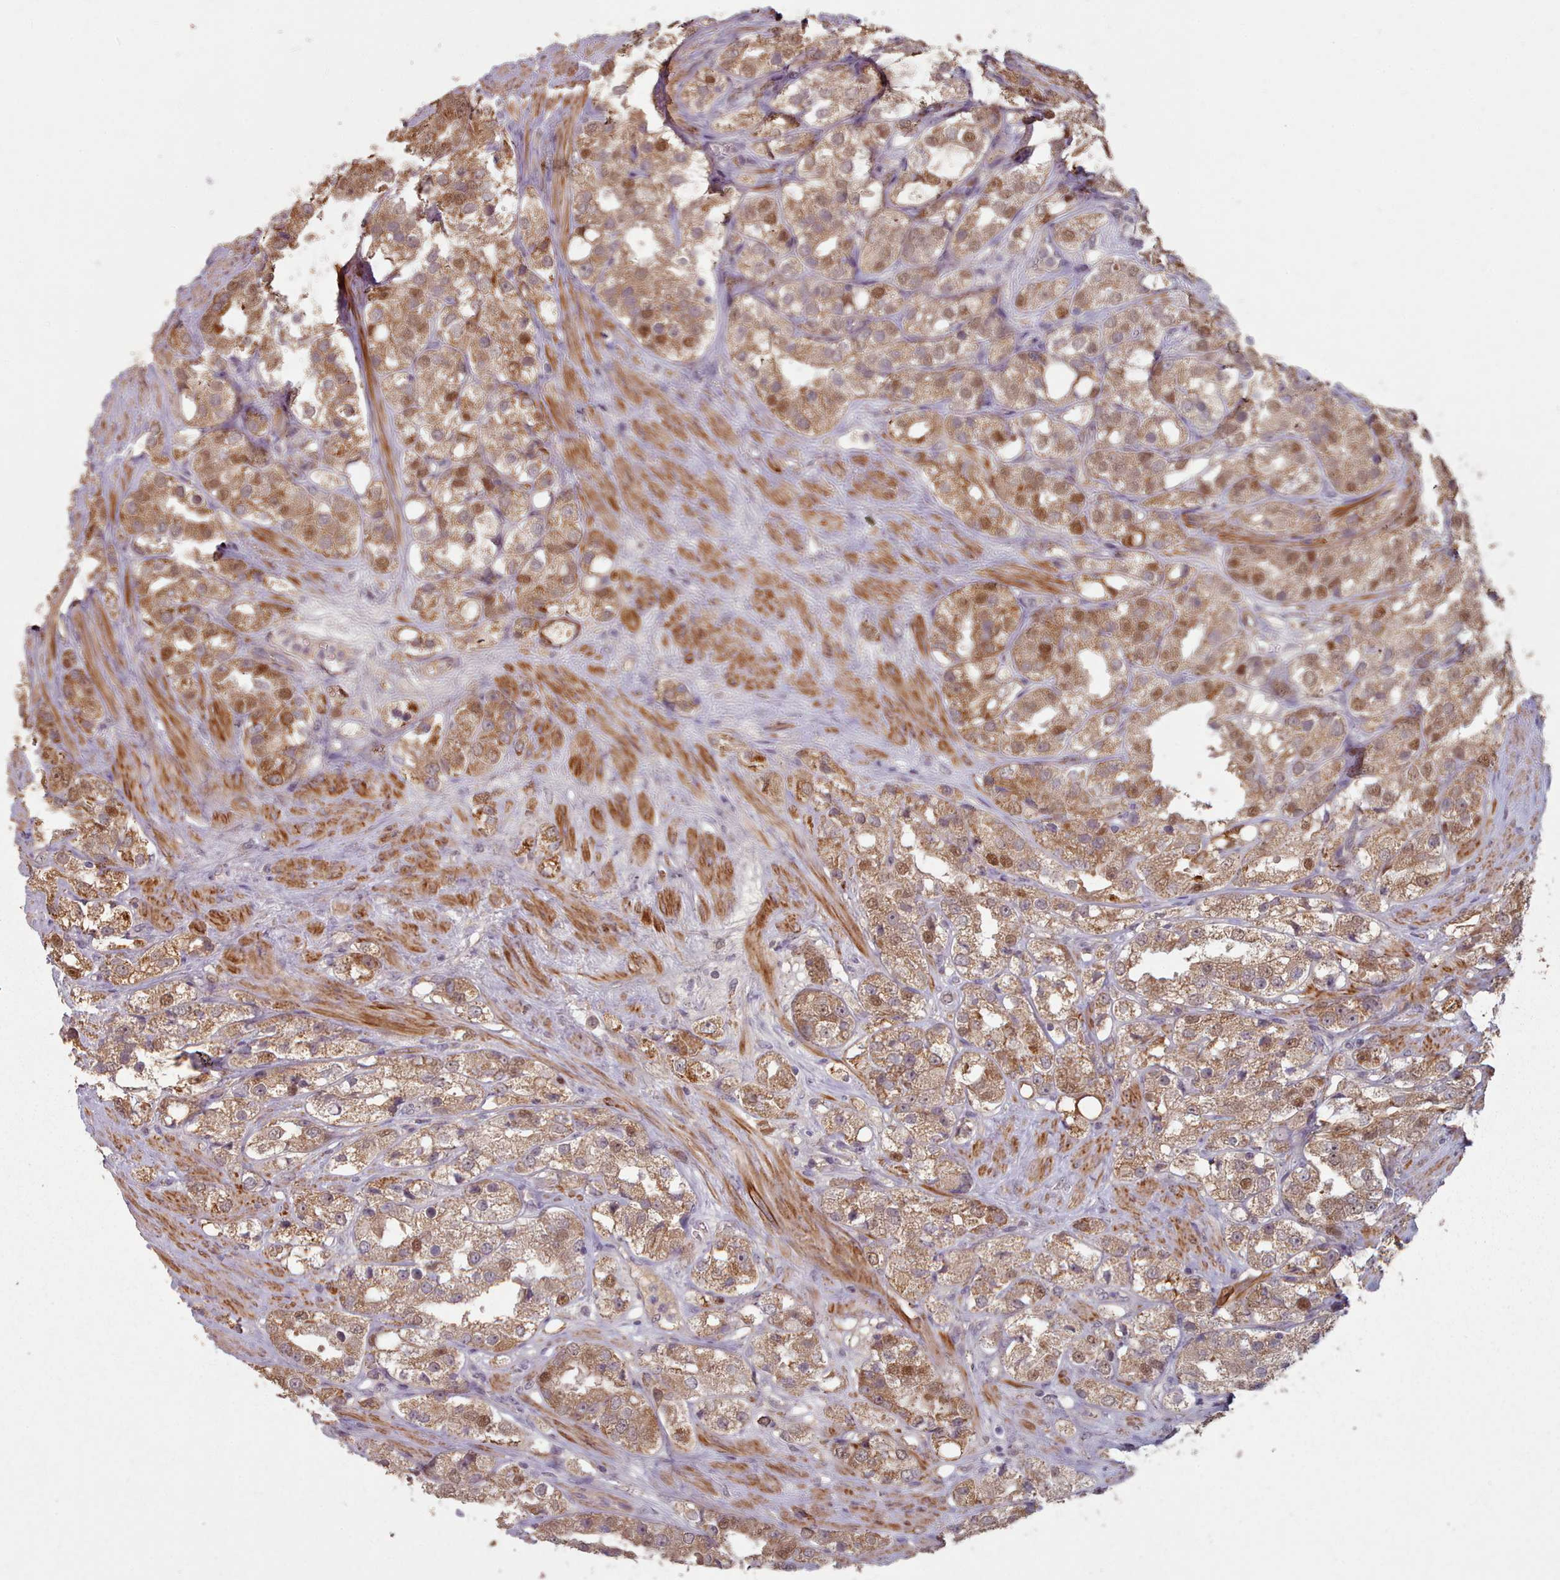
{"staining": {"intensity": "moderate", "quantity": ">75%", "location": "cytoplasmic/membranous,nuclear"}, "tissue": "prostate cancer", "cell_type": "Tumor cells", "image_type": "cancer", "snomed": [{"axis": "morphology", "description": "Adenocarcinoma, NOS"}, {"axis": "topography", "description": "Prostate"}], "caption": "Protein staining reveals moderate cytoplasmic/membranous and nuclear positivity in about >75% of tumor cells in prostate cancer.", "gene": "ERCC6L", "patient": {"sex": "male", "age": 79}}